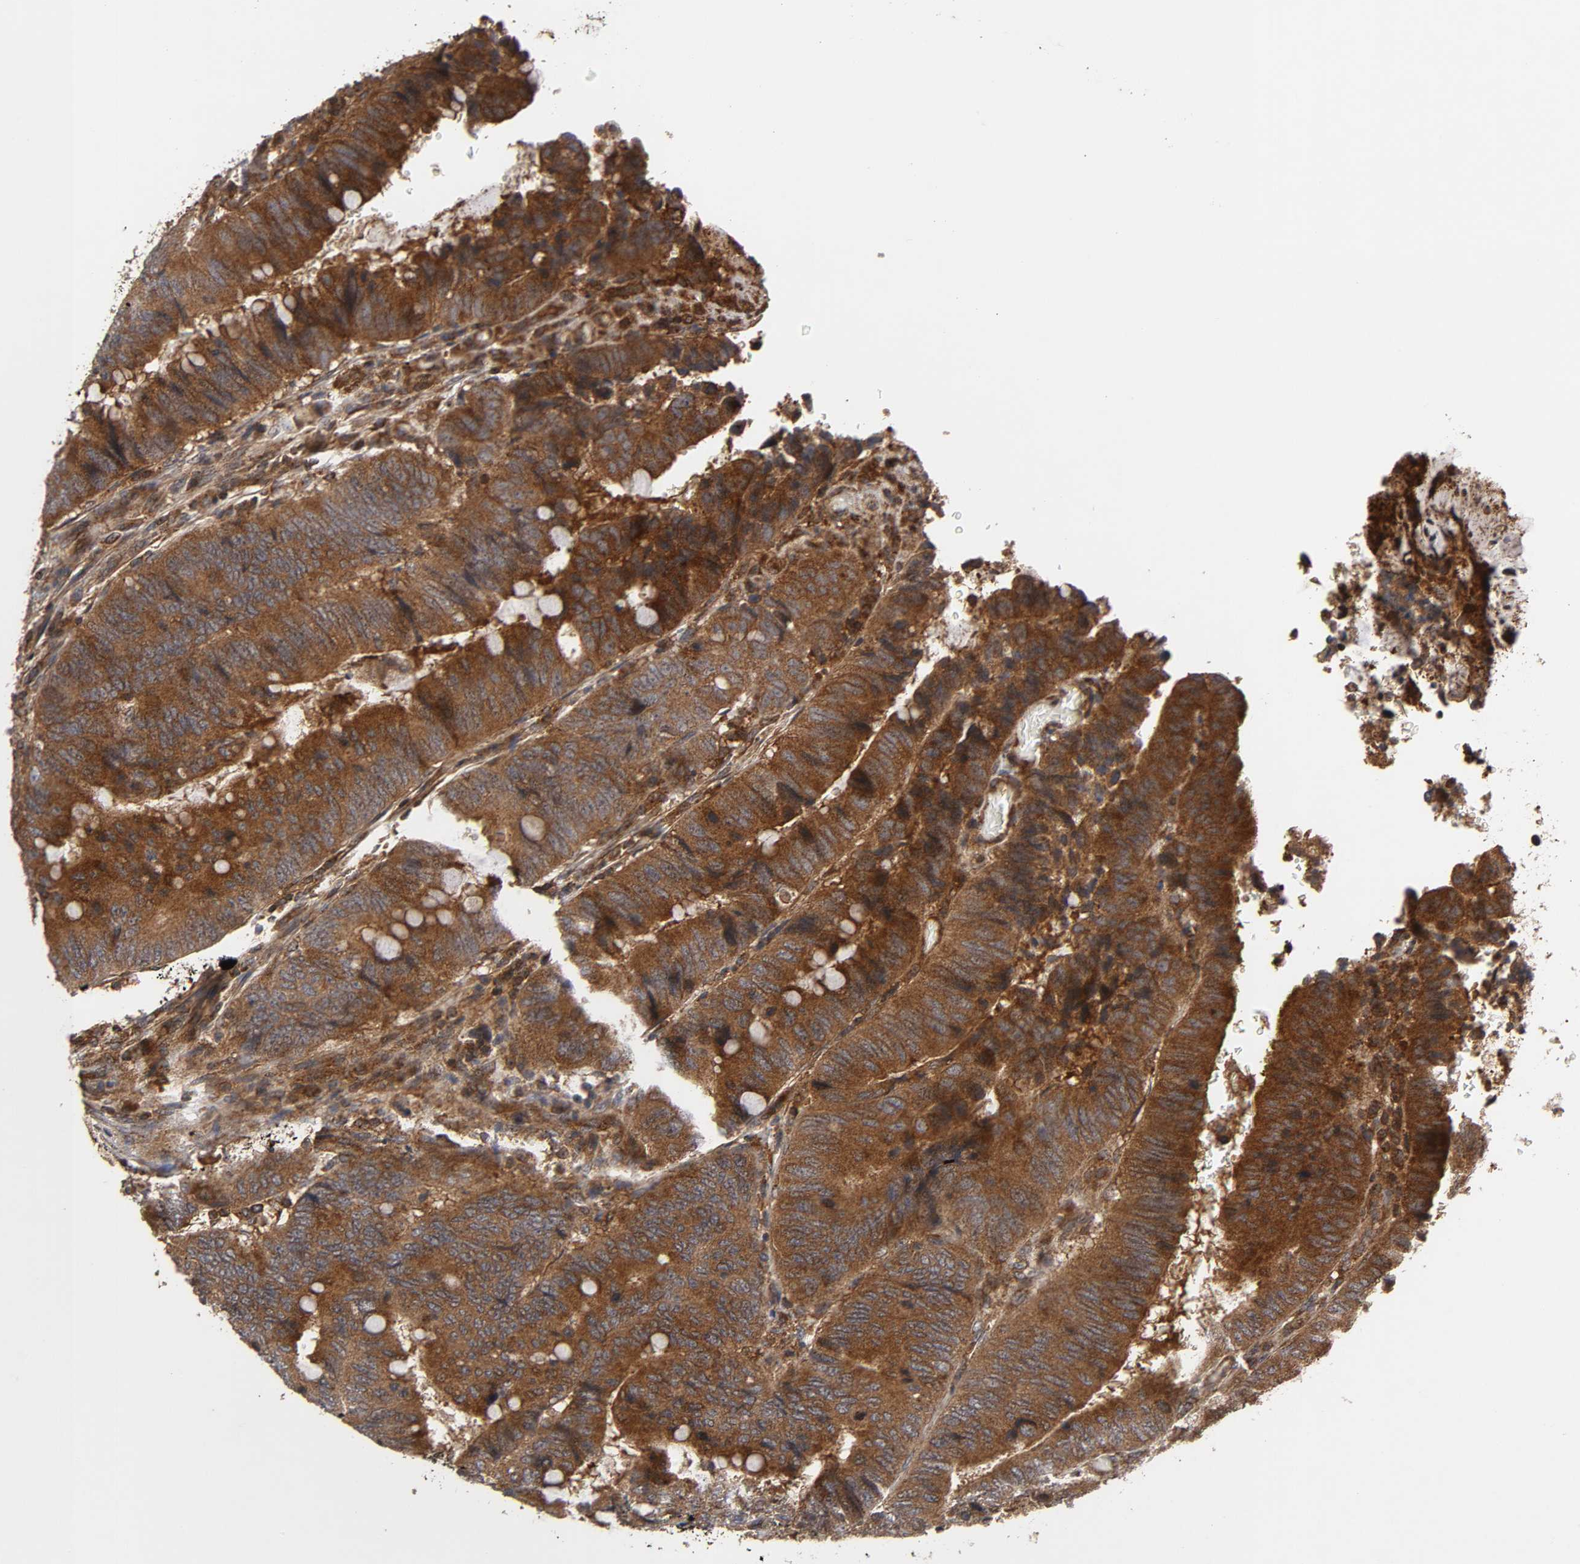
{"staining": {"intensity": "strong", "quantity": ">75%", "location": "cytoplasmic/membranous"}, "tissue": "colorectal cancer", "cell_type": "Tumor cells", "image_type": "cancer", "snomed": [{"axis": "morphology", "description": "Normal tissue, NOS"}, {"axis": "morphology", "description": "Adenocarcinoma, NOS"}, {"axis": "topography", "description": "Rectum"}, {"axis": "topography", "description": "Peripheral nerve tissue"}], "caption": "There is high levels of strong cytoplasmic/membranous expression in tumor cells of colorectal cancer, as demonstrated by immunohistochemical staining (brown color).", "gene": "IKBKB", "patient": {"sex": "male", "age": 92}}